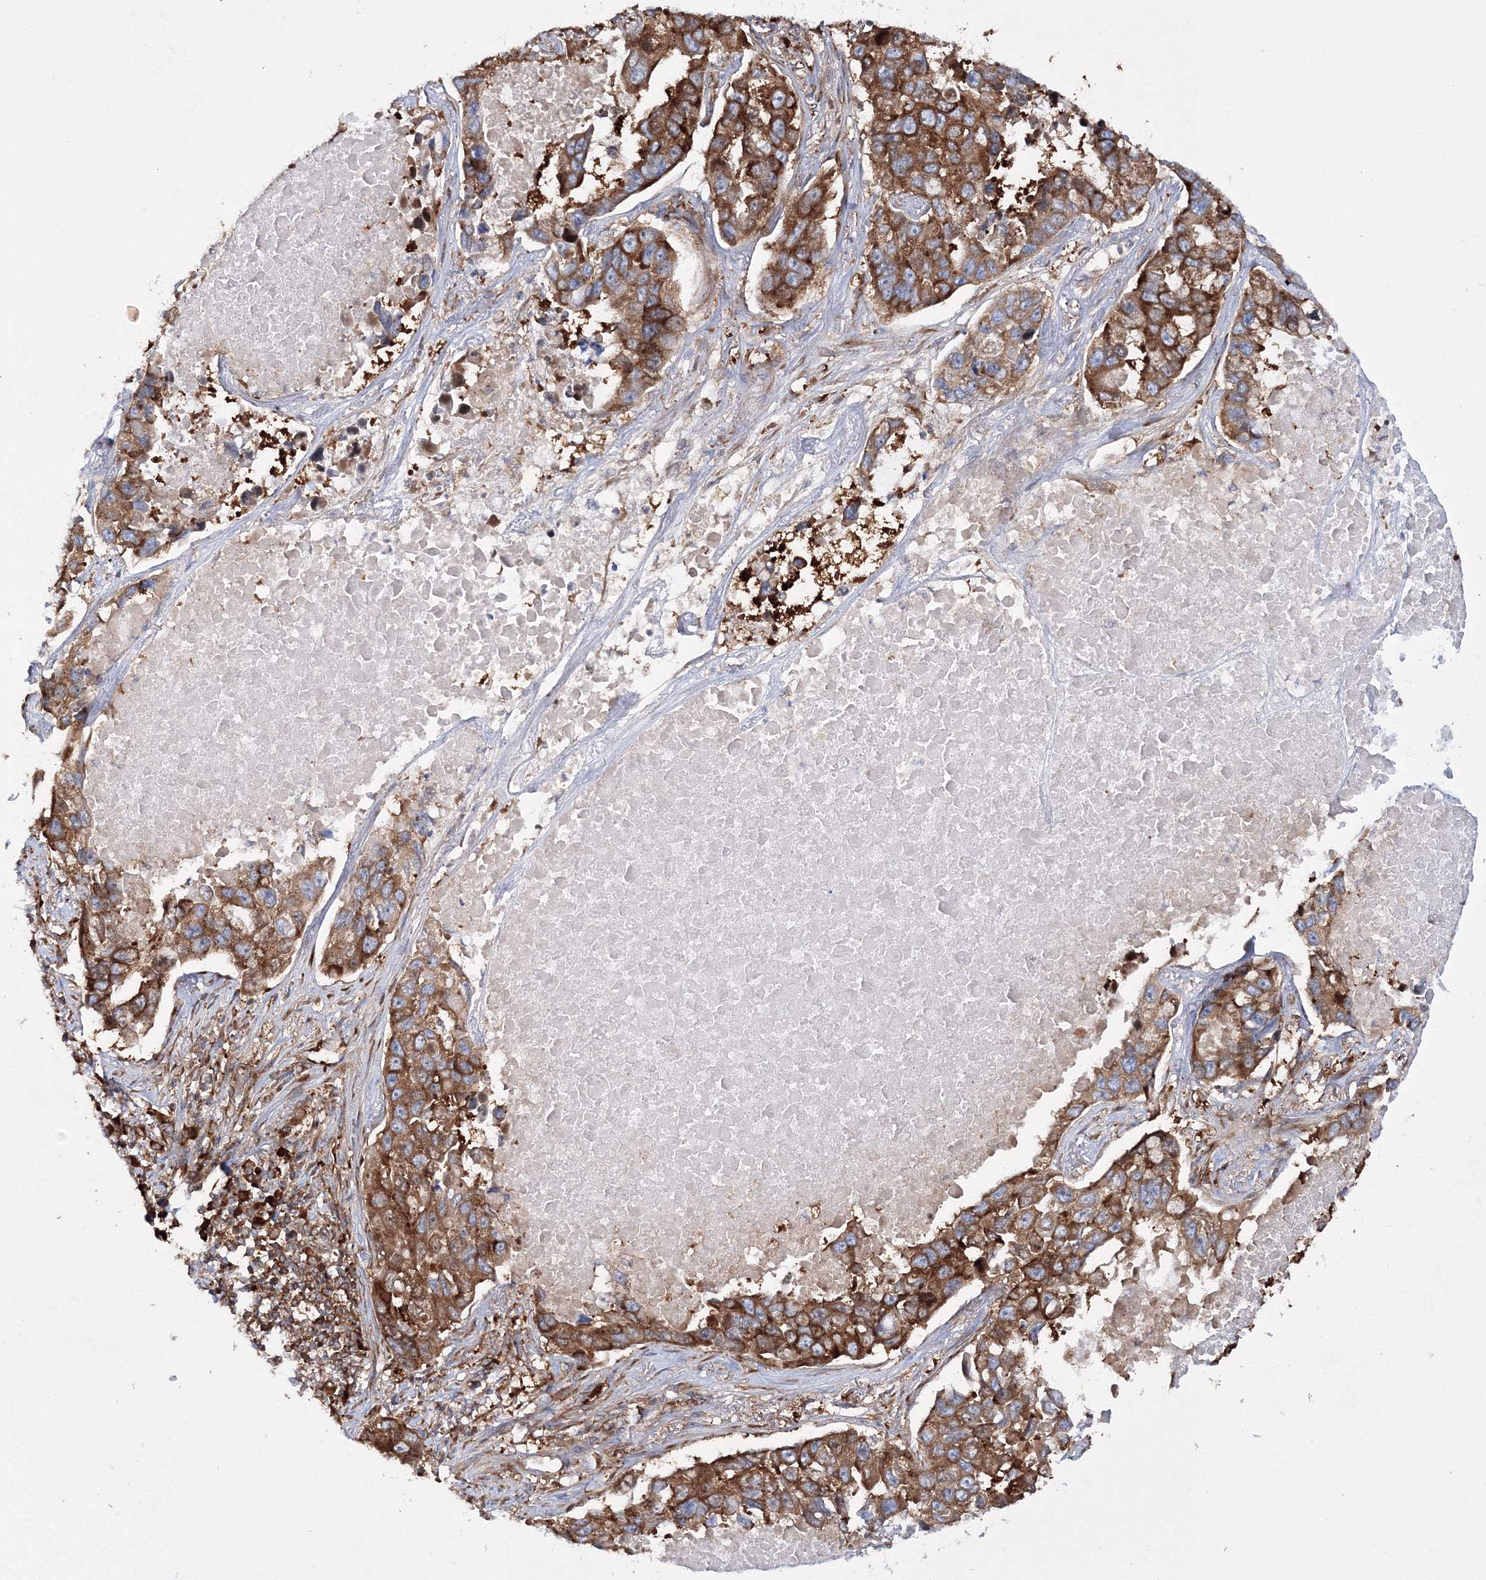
{"staining": {"intensity": "strong", "quantity": ">75%", "location": "cytoplasmic/membranous"}, "tissue": "lung cancer", "cell_type": "Tumor cells", "image_type": "cancer", "snomed": [{"axis": "morphology", "description": "Adenocarcinoma, NOS"}, {"axis": "topography", "description": "Lung"}], "caption": "Protein staining exhibits strong cytoplasmic/membranous expression in about >75% of tumor cells in adenocarcinoma (lung).", "gene": "HARS1", "patient": {"sex": "male", "age": 64}}